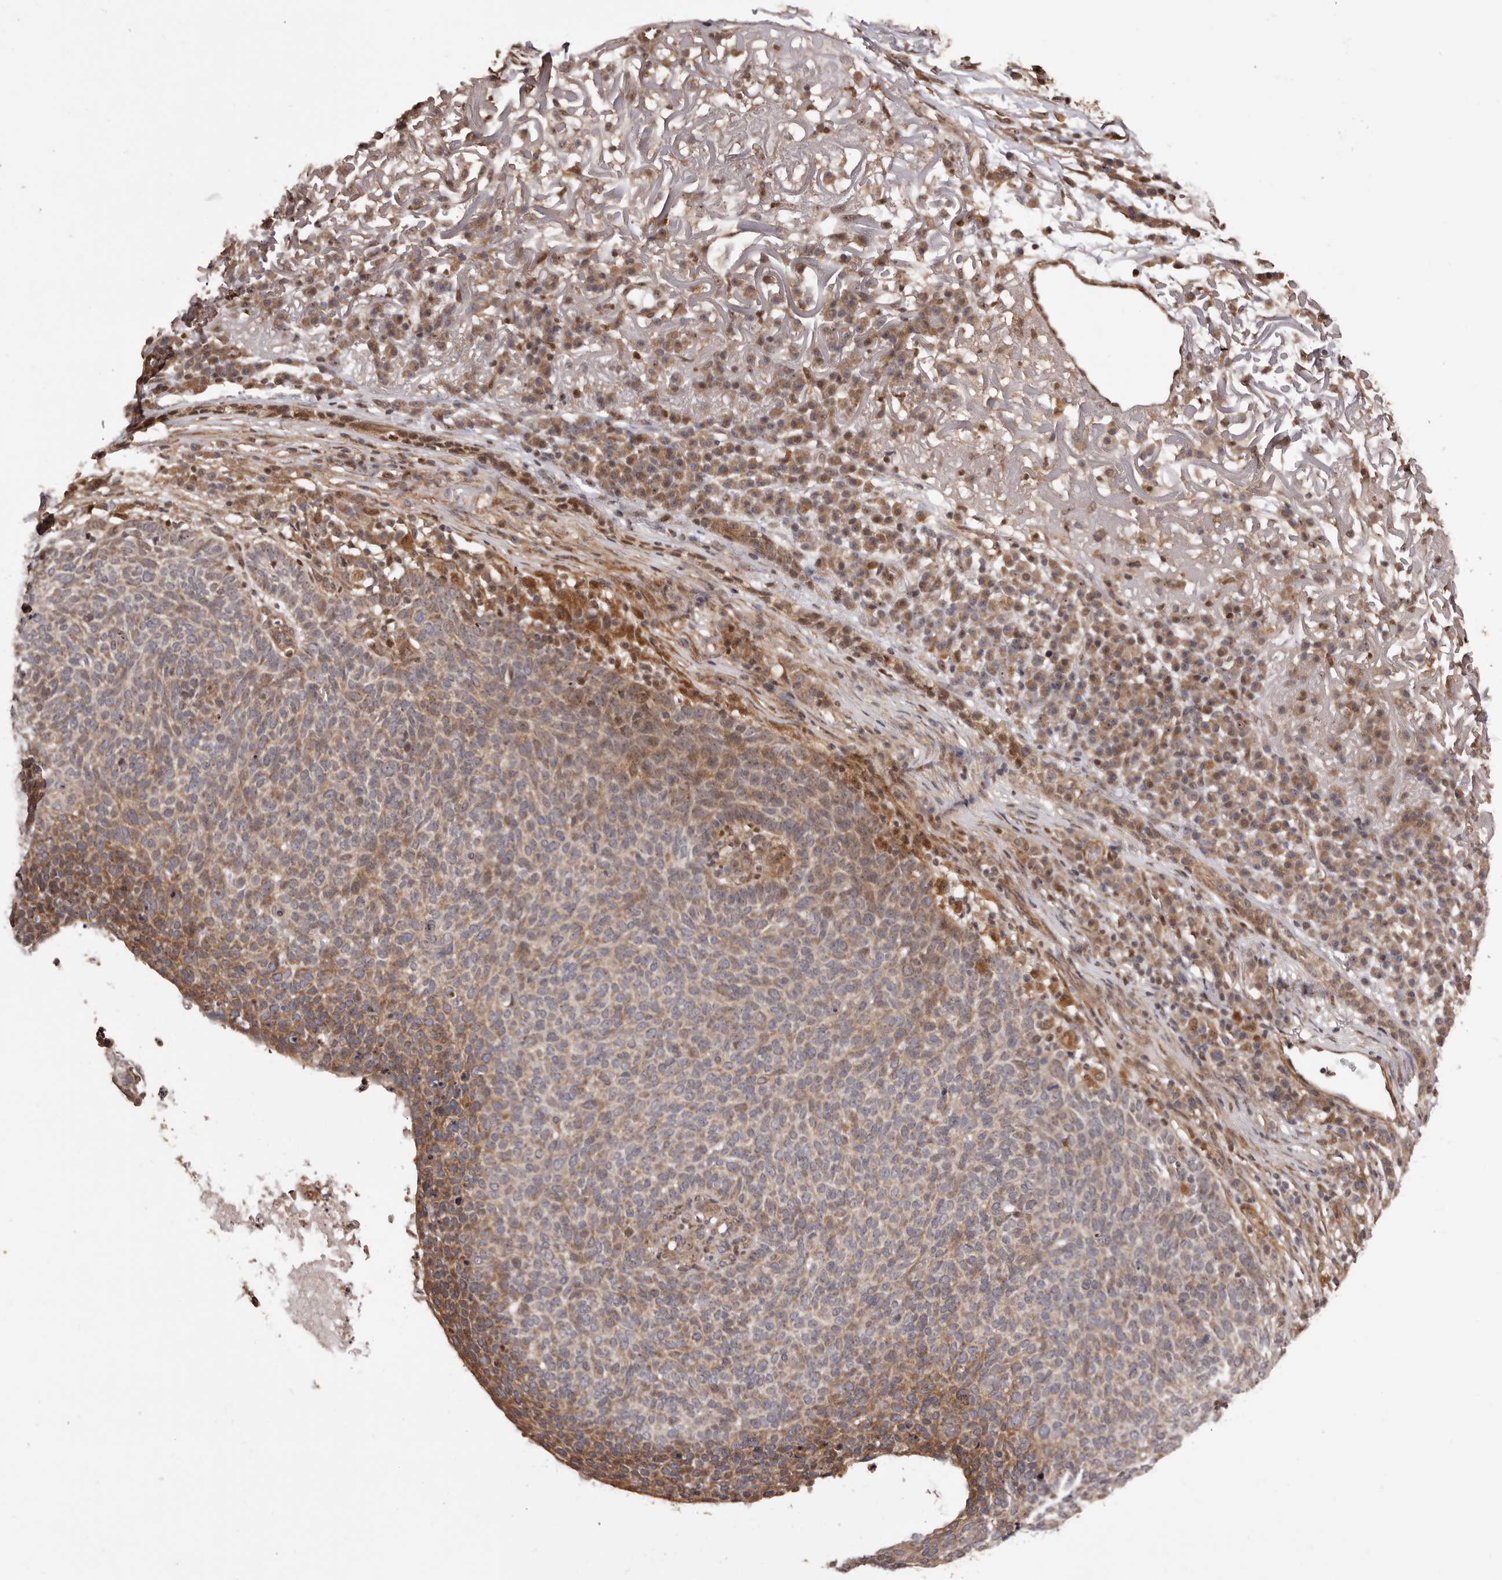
{"staining": {"intensity": "moderate", "quantity": "25%-75%", "location": "cytoplasmic/membranous"}, "tissue": "skin cancer", "cell_type": "Tumor cells", "image_type": "cancer", "snomed": [{"axis": "morphology", "description": "Squamous cell carcinoma, NOS"}, {"axis": "topography", "description": "Skin"}], "caption": "A brown stain labels moderate cytoplasmic/membranous staining of a protein in human squamous cell carcinoma (skin) tumor cells.", "gene": "ZCCHC7", "patient": {"sex": "female", "age": 90}}